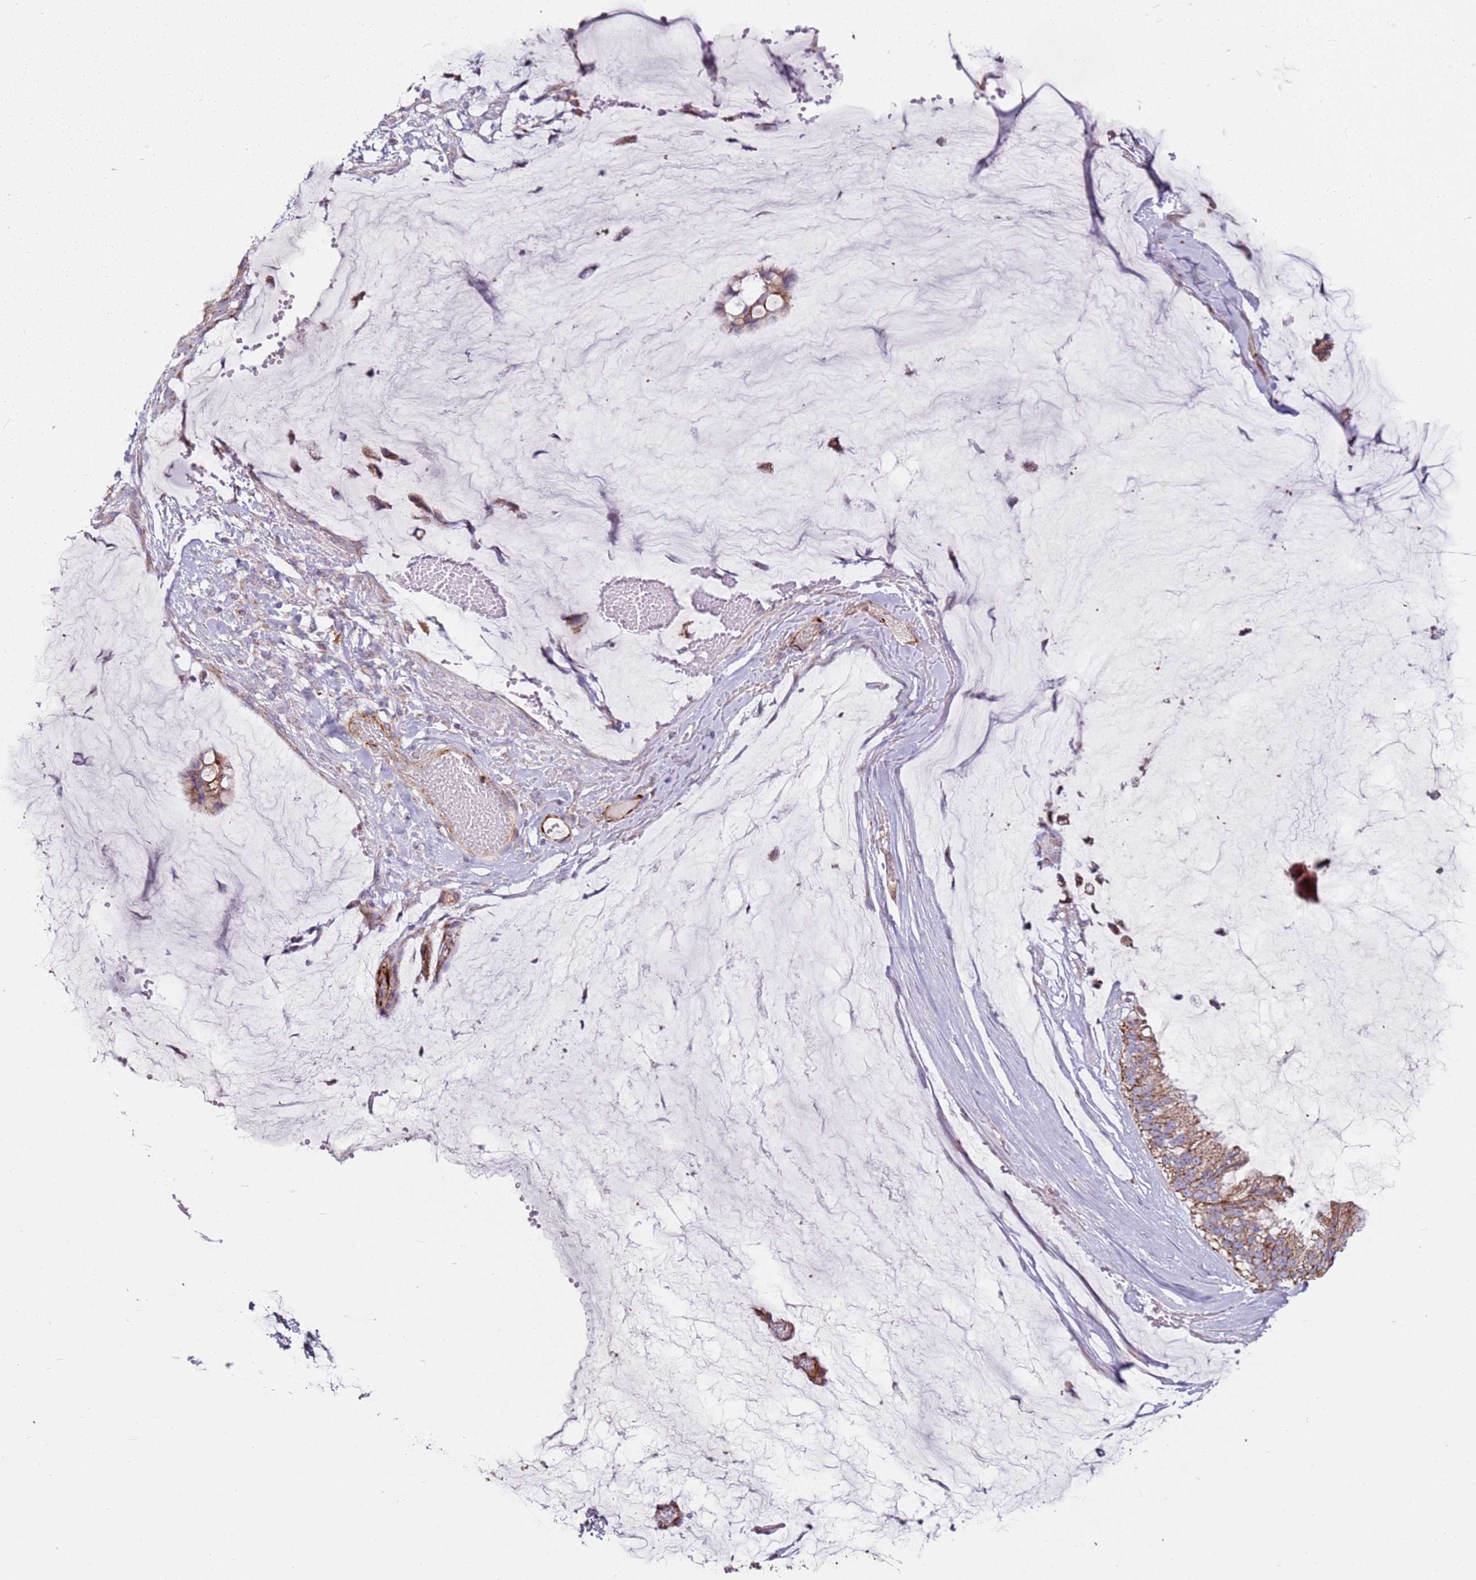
{"staining": {"intensity": "moderate", "quantity": ">75%", "location": "cytoplasmic/membranous"}, "tissue": "ovarian cancer", "cell_type": "Tumor cells", "image_type": "cancer", "snomed": [{"axis": "morphology", "description": "Cystadenocarcinoma, mucinous, NOS"}, {"axis": "topography", "description": "Ovary"}], "caption": "The micrograph demonstrates immunohistochemical staining of ovarian cancer (mucinous cystadenocarcinoma). There is moderate cytoplasmic/membranous expression is appreciated in approximately >75% of tumor cells. Nuclei are stained in blue.", "gene": "ALS2", "patient": {"sex": "female", "age": 39}}